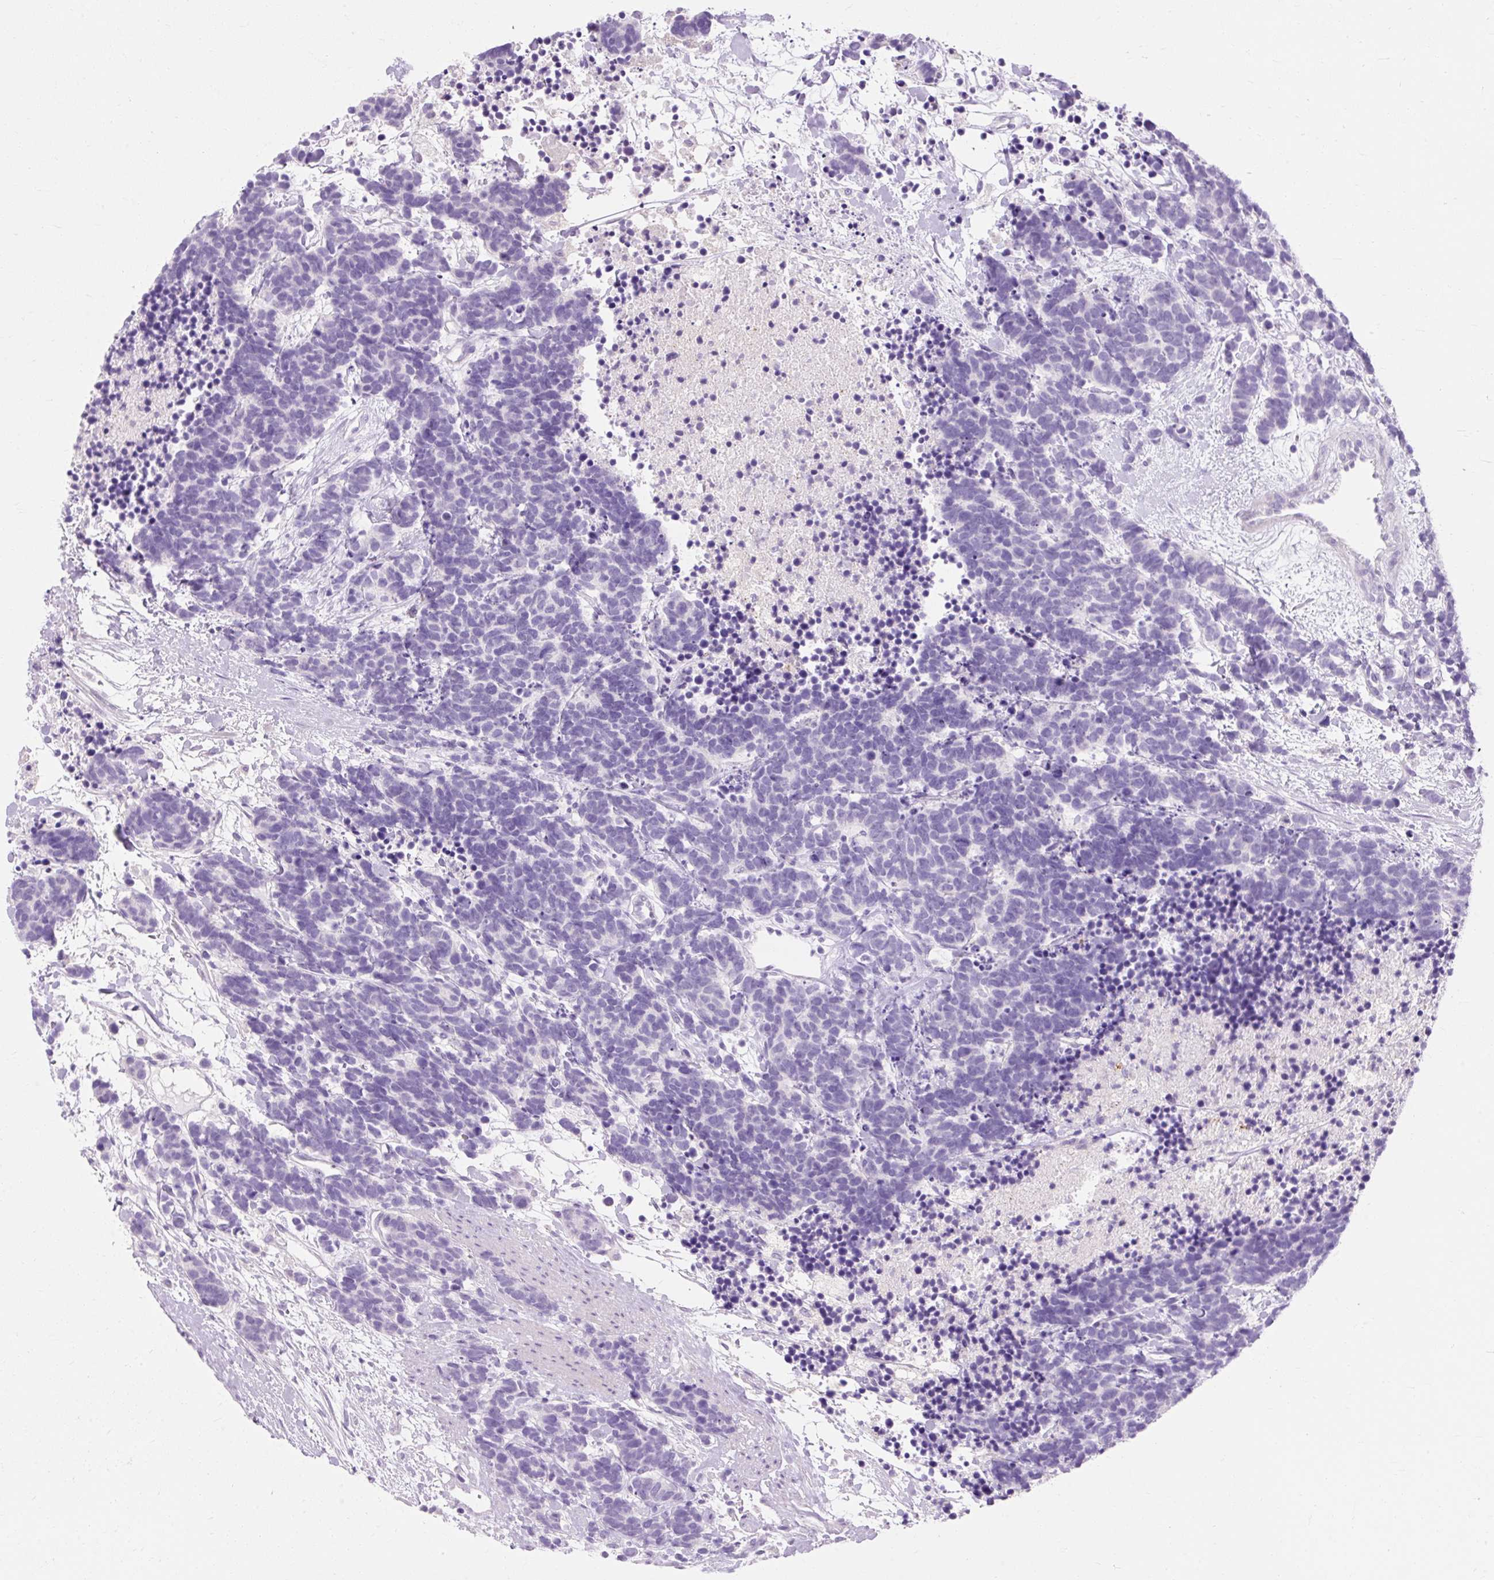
{"staining": {"intensity": "negative", "quantity": "none", "location": "none"}, "tissue": "carcinoid", "cell_type": "Tumor cells", "image_type": "cancer", "snomed": [{"axis": "morphology", "description": "Carcinoma, NOS"}, {"axis": "morphology", "description": "Carcinoid, malignant, NOS"}, {"axis": "topography", "description": "Prostate"}], "caption": "Tumor cells show no significant protein expression in carcinoid (malignant).", "gene": "CLDN25", "patient": {"sex": "male", "age": 57}}